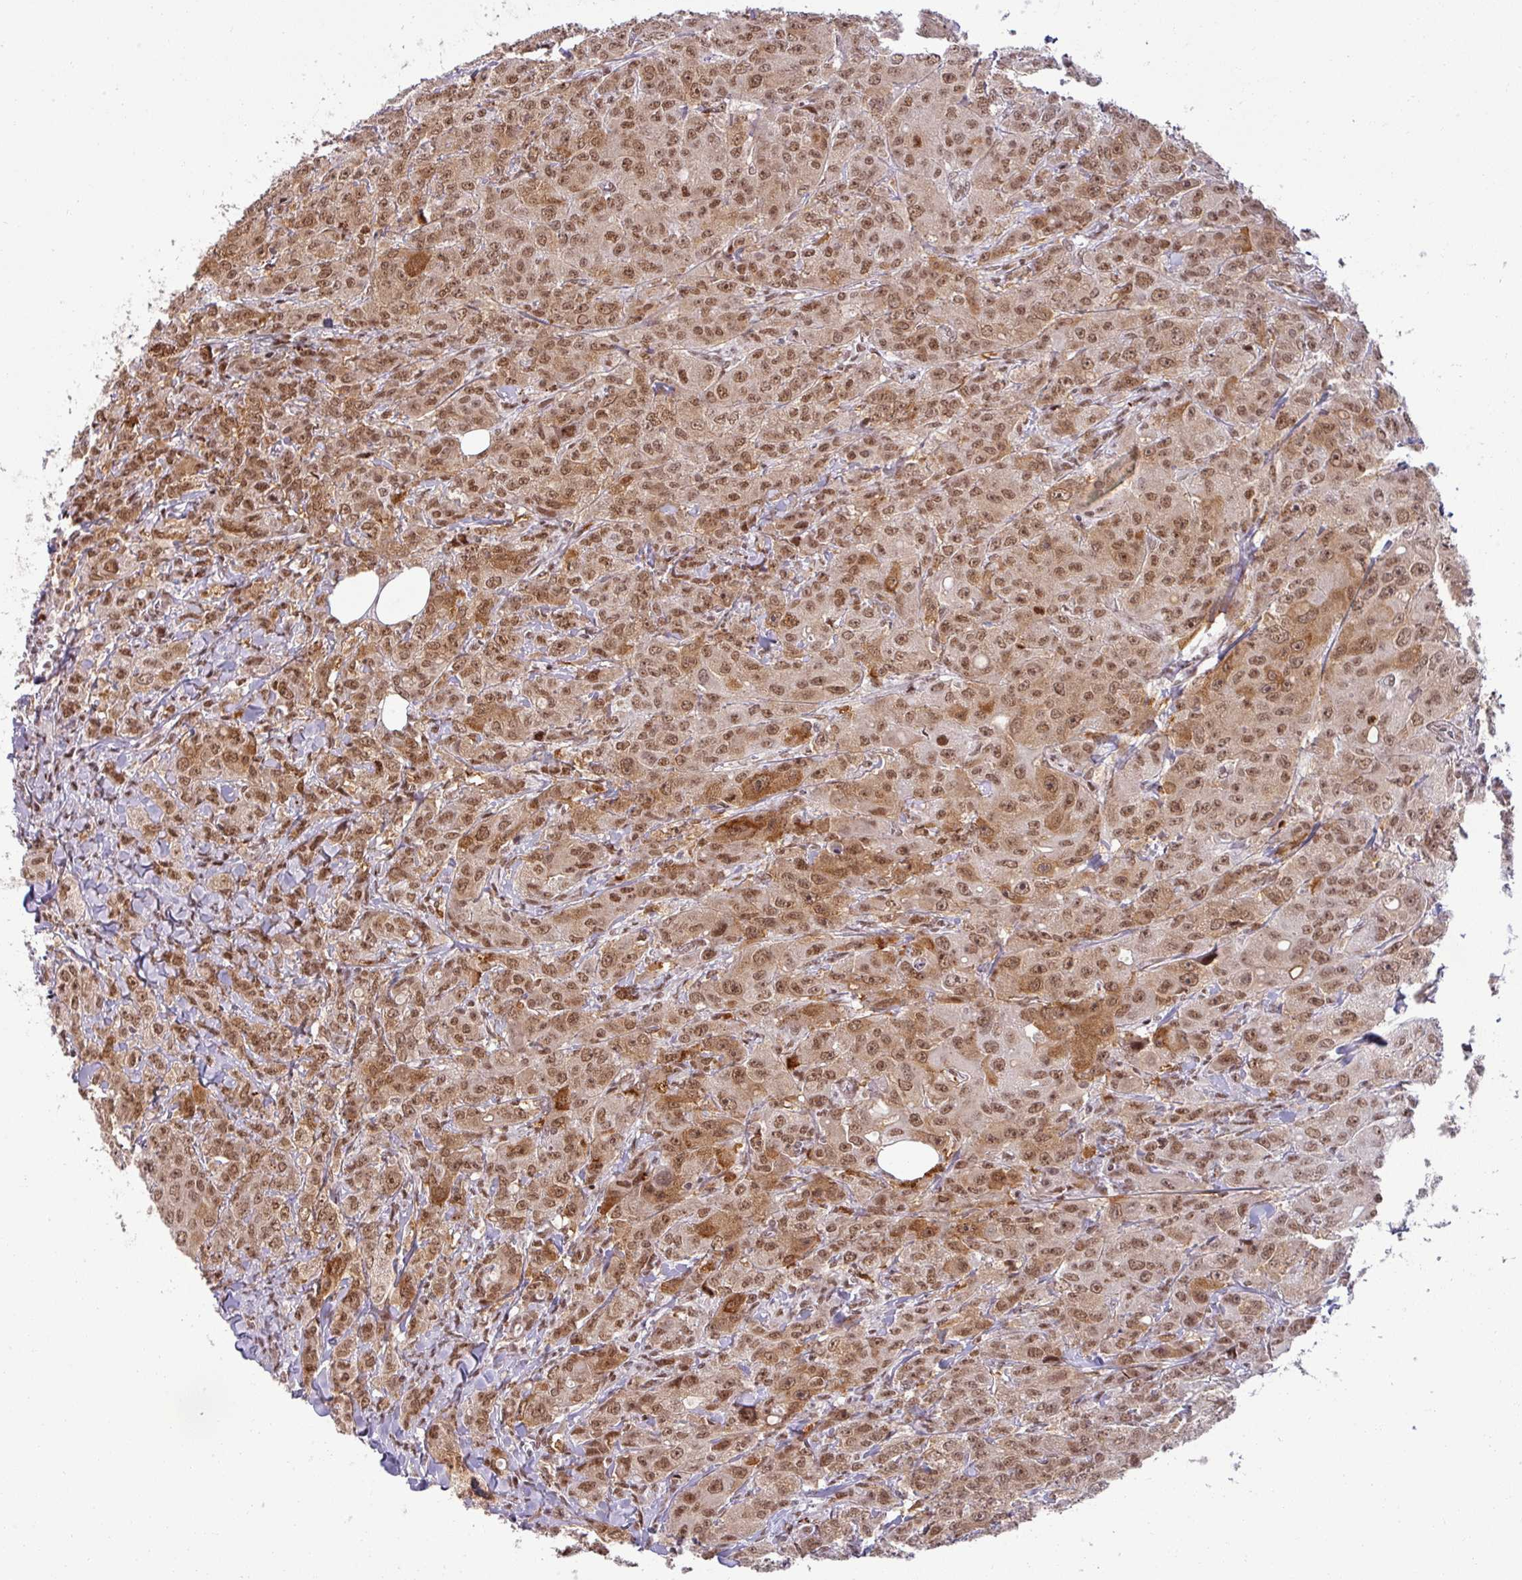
{"staining": {"intensity": "moderate", "quantity": ">75%", "location": "cytoplasmic/membranous,nuclear"}, "tissue": "breast cancer", "cell_type": "Tumor cells", "image_type": "cancer", "snomed": [{"axis": "morphology", "description": "Duct carcinoma"}, {"axis": "topography", "description": "Breast"}], "caption": "High-magnification brightfield microscopy of breast cancer stained with DAB (brown) and counterstained with hematoxylin (blue). tumor cells exhibit moderate cytoplasmic/membranous and nuclear expression is seen in about>75% of cells. (Brightfield microscopy of DAB IHC at high magnification).", "gene": "PTPN20", "patient": {"sex": "female", "age": 43}}